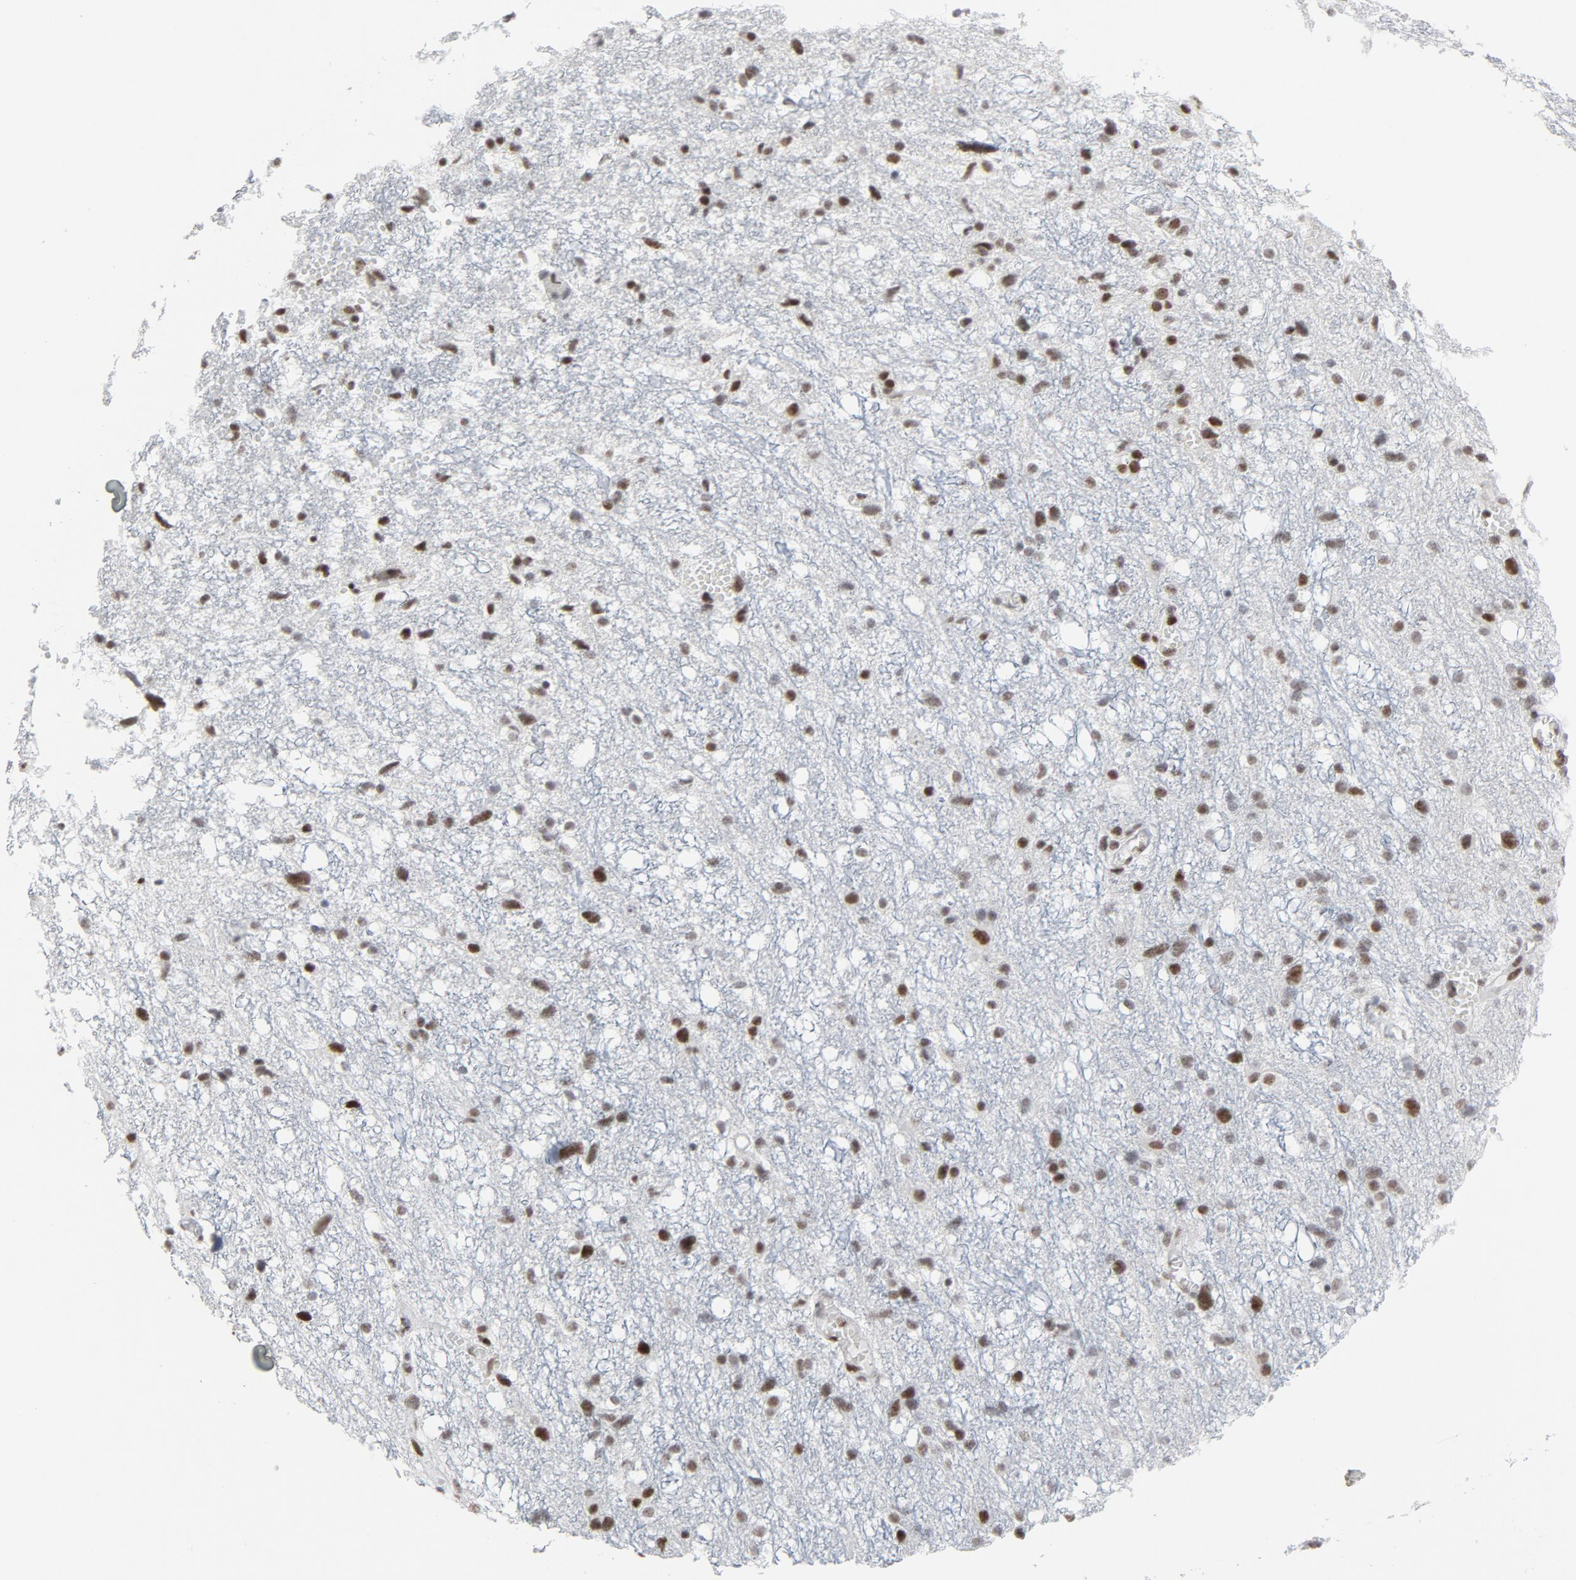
{"staining": {"intensity": "moderate", "quantity": ">75%", "location": "nuclear"}, "tissue": "glioma", "cell_type": "Tumor cells", "image_type": "cancer", "snomed": [{"axis": "morphology", "description": "Glioma, malignant, High grade"}, {"axis": "topography", "description": "Brain"}], "caption": "There is medium levels of moderate nuclear expression in tumor cells of malignant glioma (high-grade), as demonstrated by immunohistochemical staining (brown color).", "gene": "HSF1", "patient": {"sex": "female", "age": 59}}